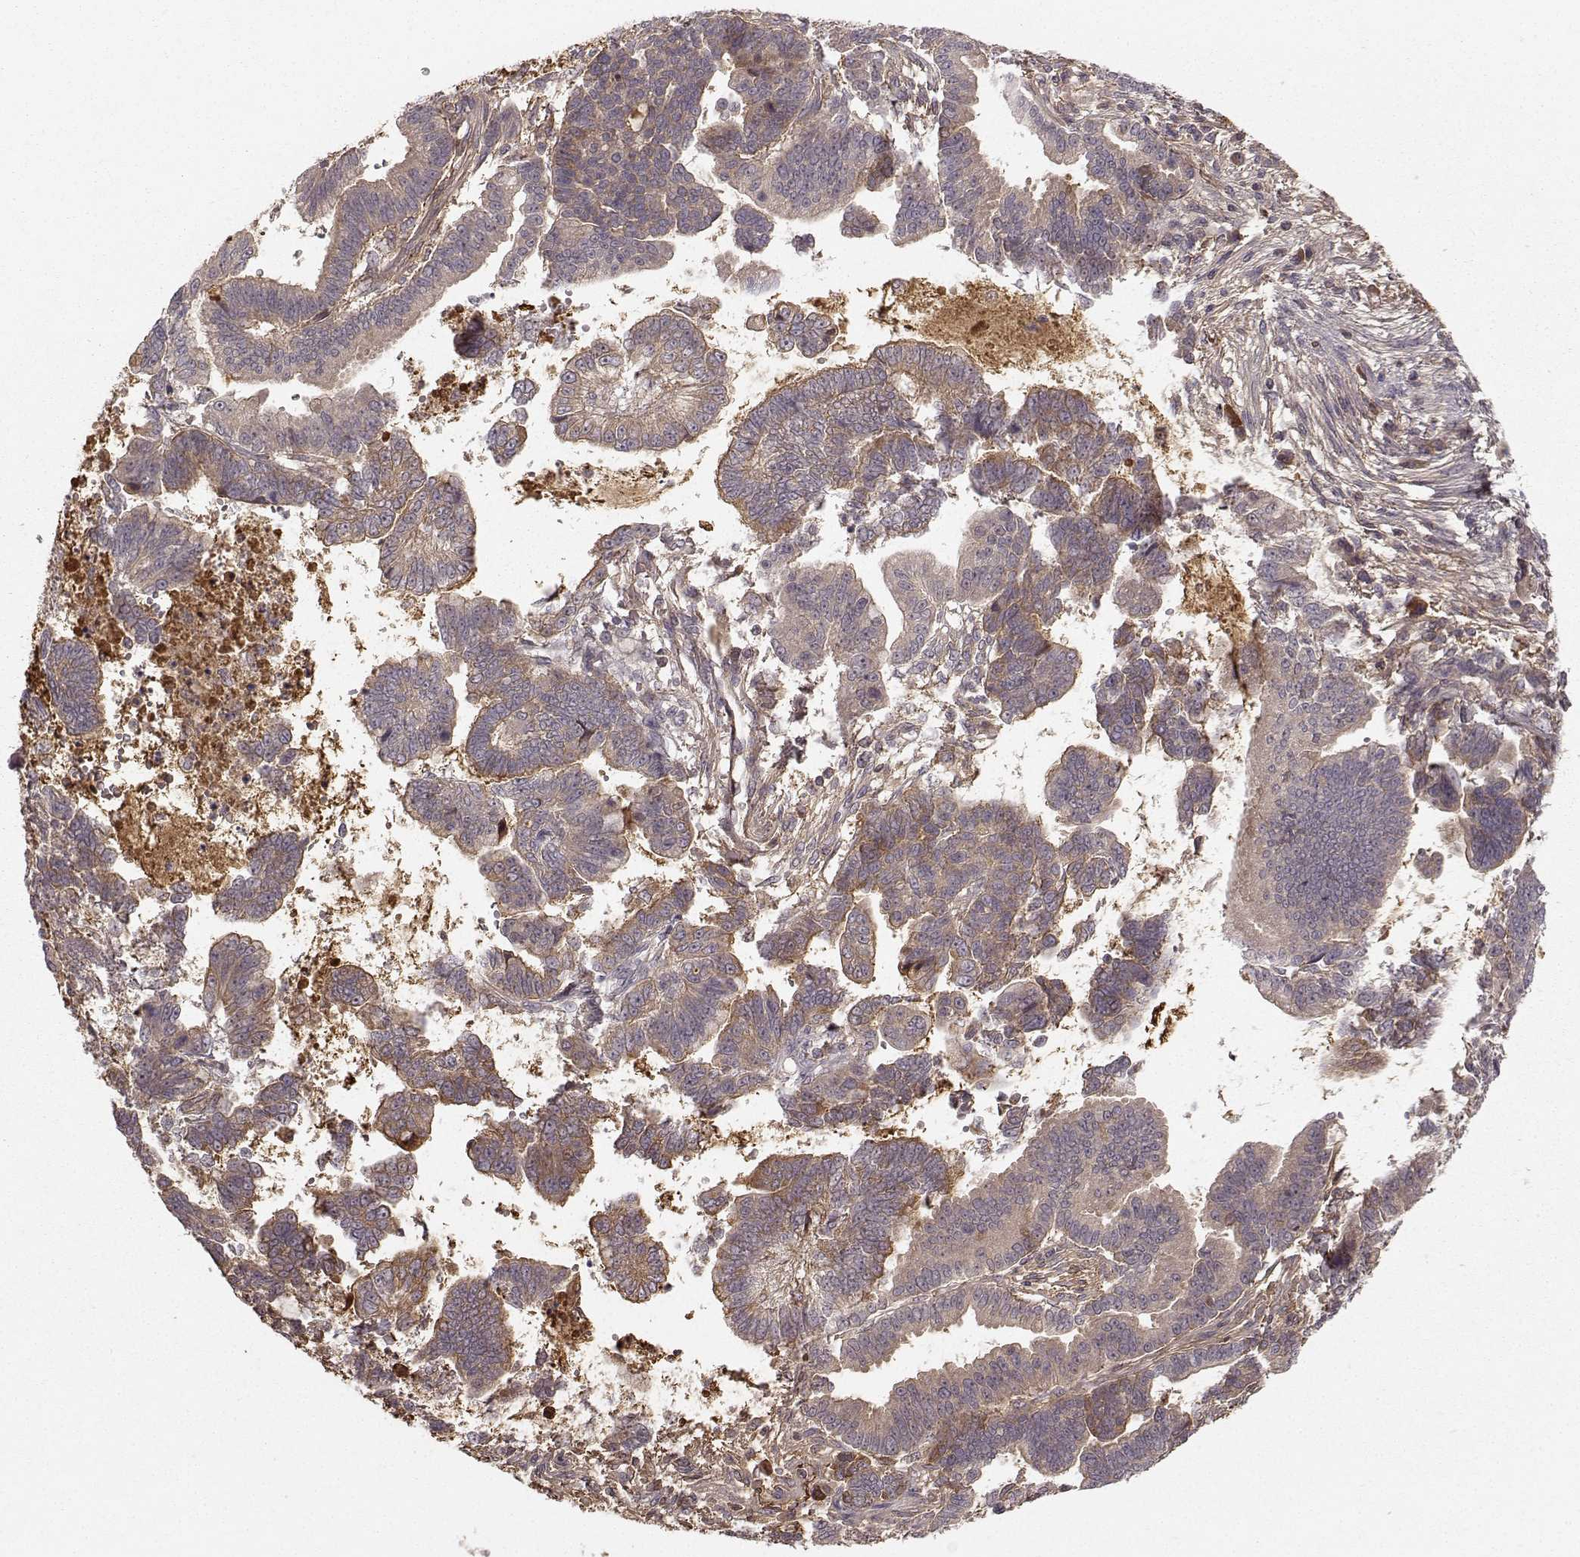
{"staining": {"intensity": "weak", "quantity": "25%-75%", "location": "cytoplasmic/membranous"}, "tissue": "stomach cancer", "cell_type": "Tumor cells", "image_type": "cancer", "snomed": [{"axis": "morphology", "description": "Adenocarcinoma, NOS"}, {"axis": "topography", "description": "Stomach"}], "caption": "Protein staining of stomach adenocarcinoma tissue reveals weak cytoplasmic/membranous expression in about 25%-75% of tumor cells.", "gene": "WNT6", "patient": {"sex": "male", "age": 83}}